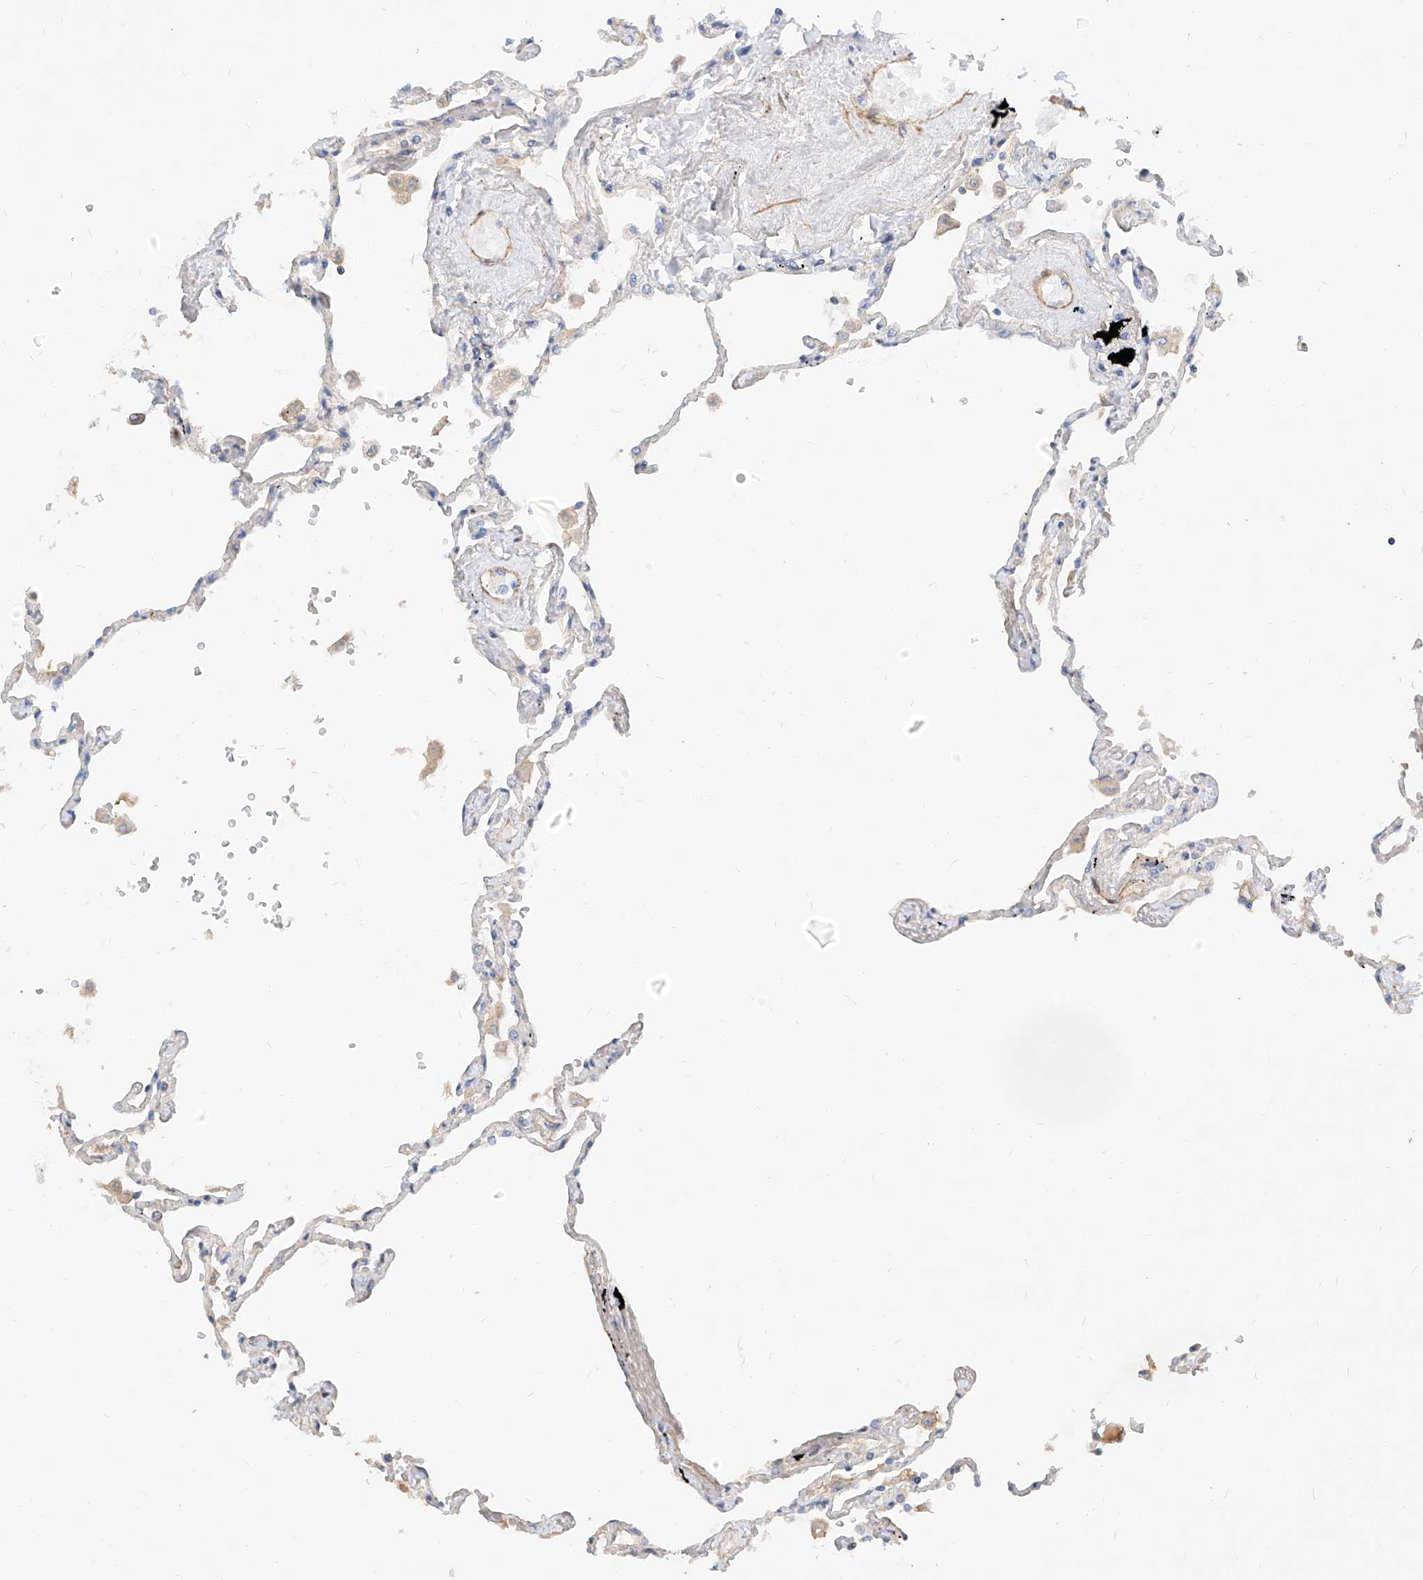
{"staining": {"intensity": "negative", "quantity": "none", "location": "none"}, "tissue": "lung", "cell_type": "Alveolar cells", "image_type": "normal", "snomed": [{"axis": "morphology", "description": "Normal tissue, NOS"}, {"axis": "topography", "description": "Lung"}], "caption": "An IHC image of benign lung is shown. There is no staining in alveolar cells of lung. The staining is performed using DAB (3,3'-diaminobenzidine) brown chromogen with nuclei counter-stained in using hematoxylin.", "gene": "KCNH5", "patient": {"sex": "female", "age": 67}}